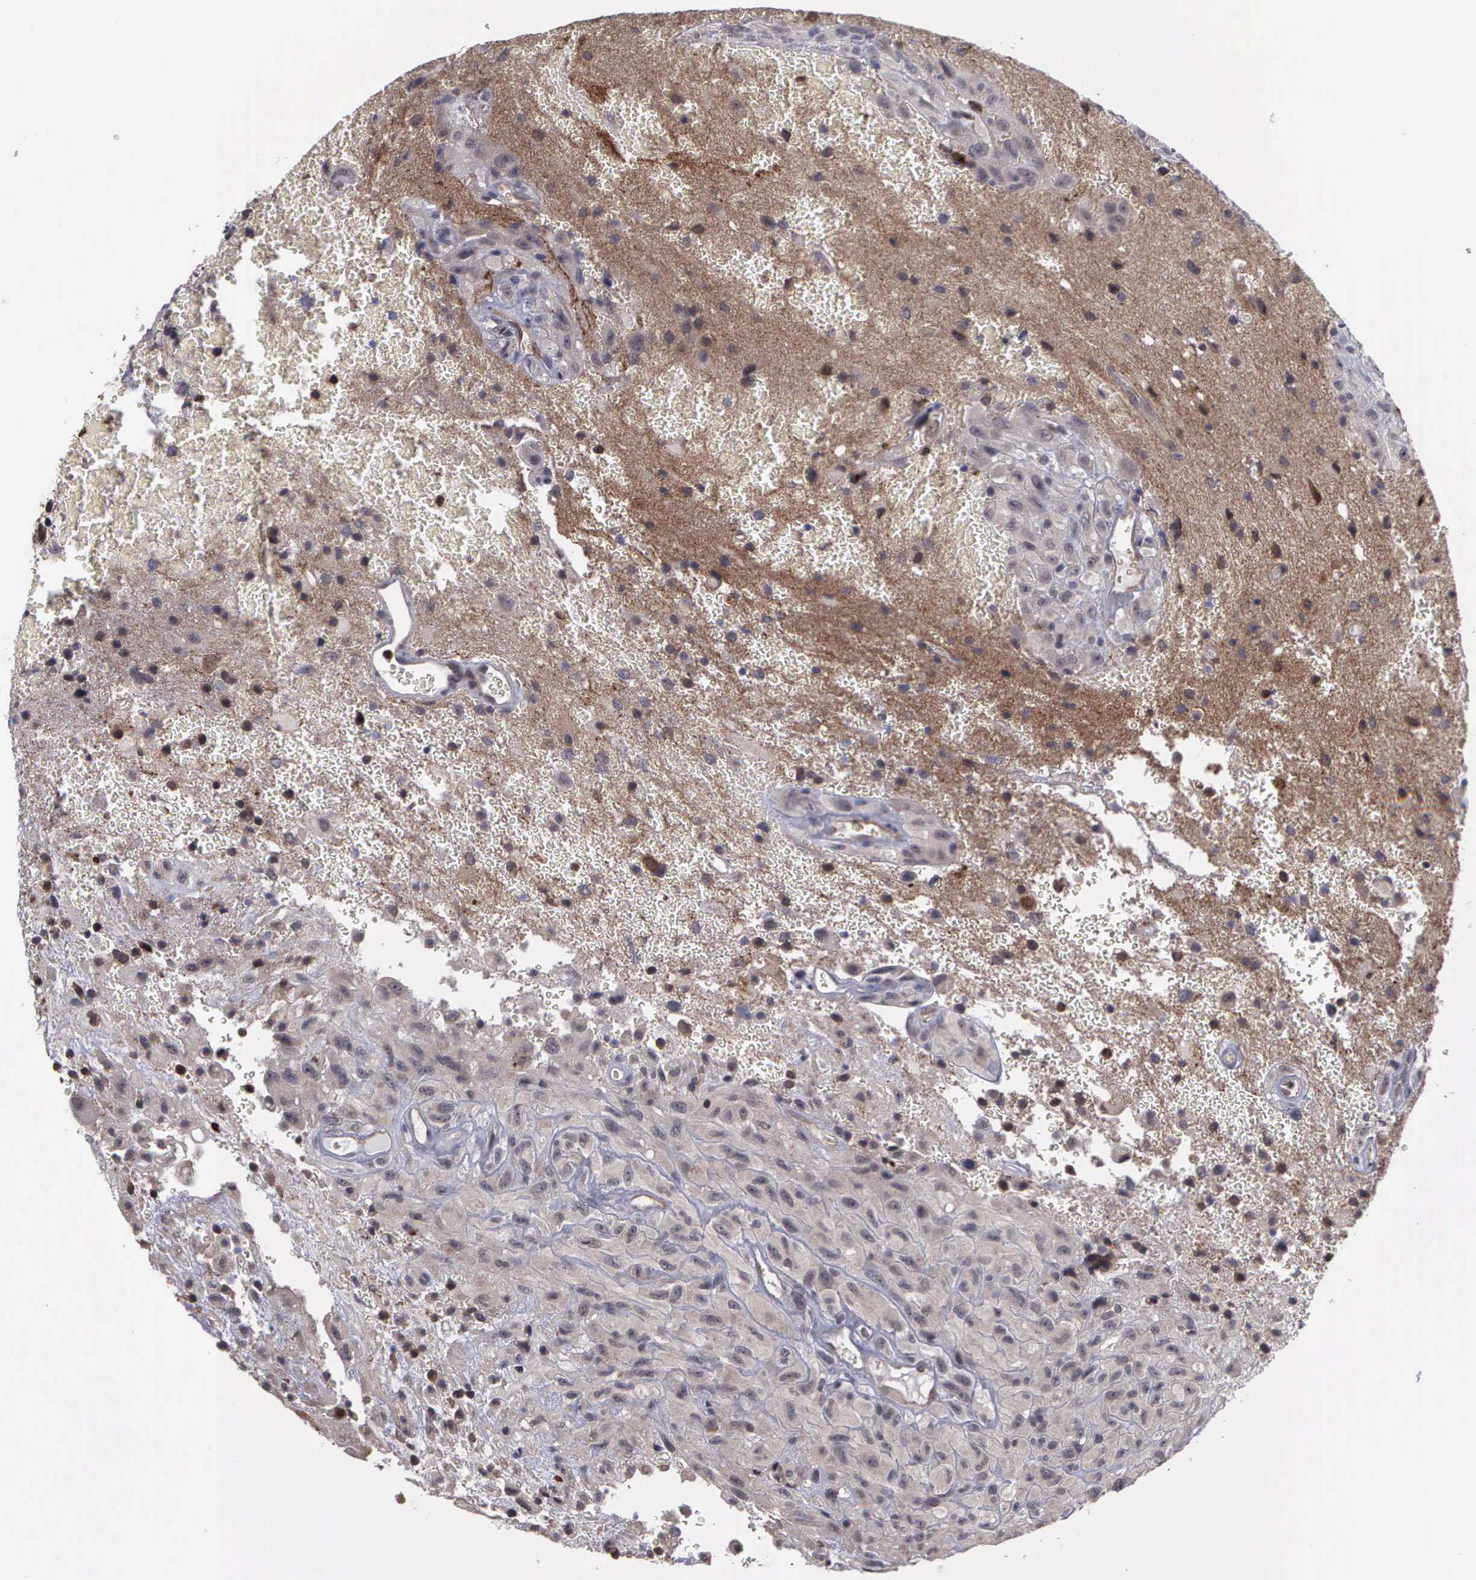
{"staining": {"intensity": "weak", "quantity": "<25%", "location": "cytoplasmic/membranous"}, "tissue": "glioma", "cell_type": "Tumor cells", "image_type": "cancer", "snomed": [{"axis": "morphology", "description": "Glioma, malignant, High grade"}, {"axis": "topography", "description": "Brain"}], "caption": "High power microscopy micrograph of an IHC photomicrograph of high-grade glioma (malignant), revealing no significant positivity in tumor cells. (Stains: DAB (3,3'-diaminobenzidine) immunohistochemistry (IHC) with hematoxylin counter stain, Microscopy: brightfield microscopy at high magnification).", "gene": "MAP3K9", "patient": {"sex": "male", "age": 48}}